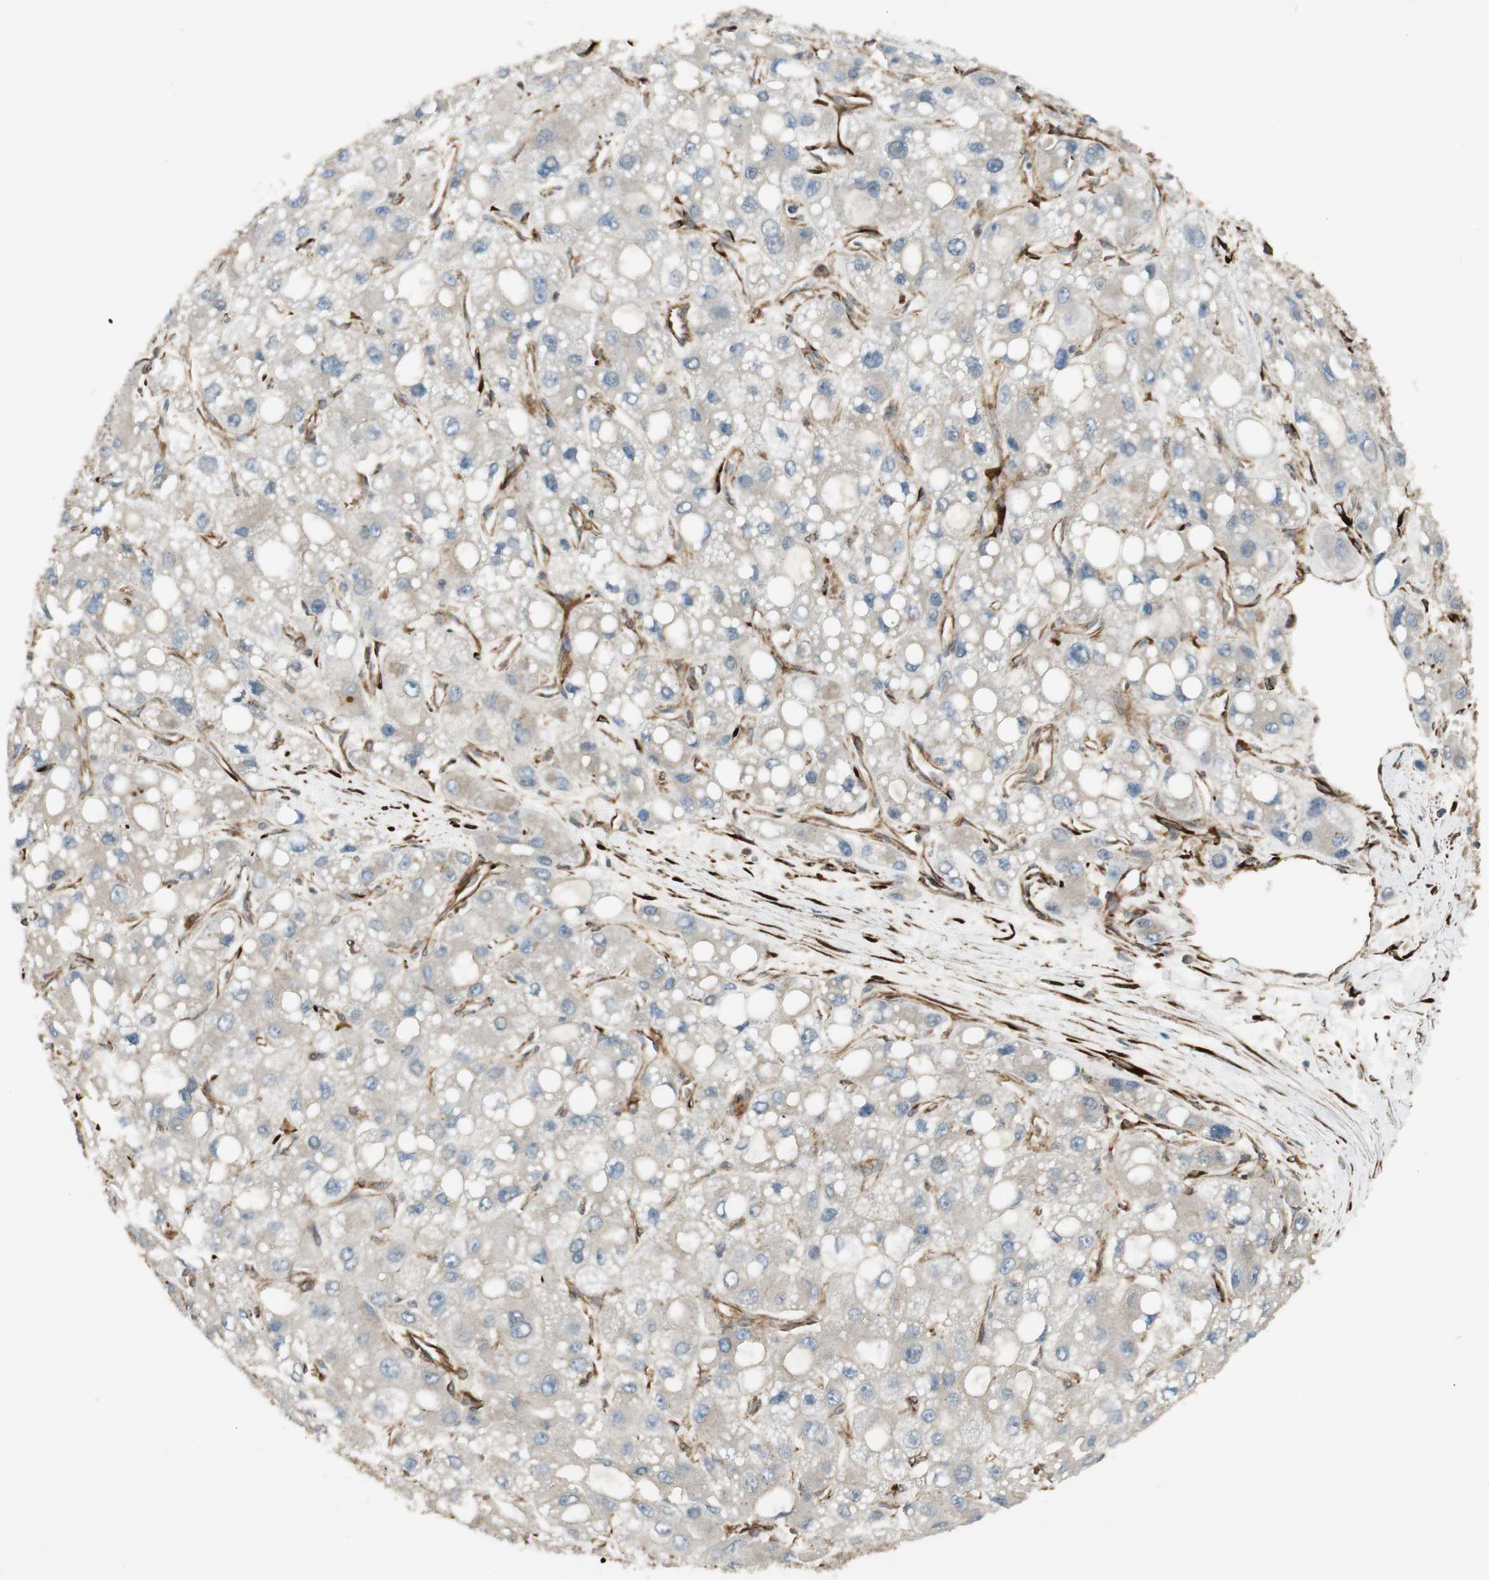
{"staining": {"intensity": "negative", "quantity": "none", "location": "none"}, "tissue": "liver cancer", "cell_type": "Tumor cells", "image_type": "cancer", "snomed": [{"axis": "morphology", "description": "Carcinoma, Hepatocellular, NOS"}, {"axis": "topography", "description": "Liver"}], "caption": "This is an immunohistochemistry (IHC) photomicrograph of human liver cancer (hepatocellular carcinoma). There is no positivity in tumor cells.", "gene": "PRKG1", "patient": {"sex": "male", "age": 55}}